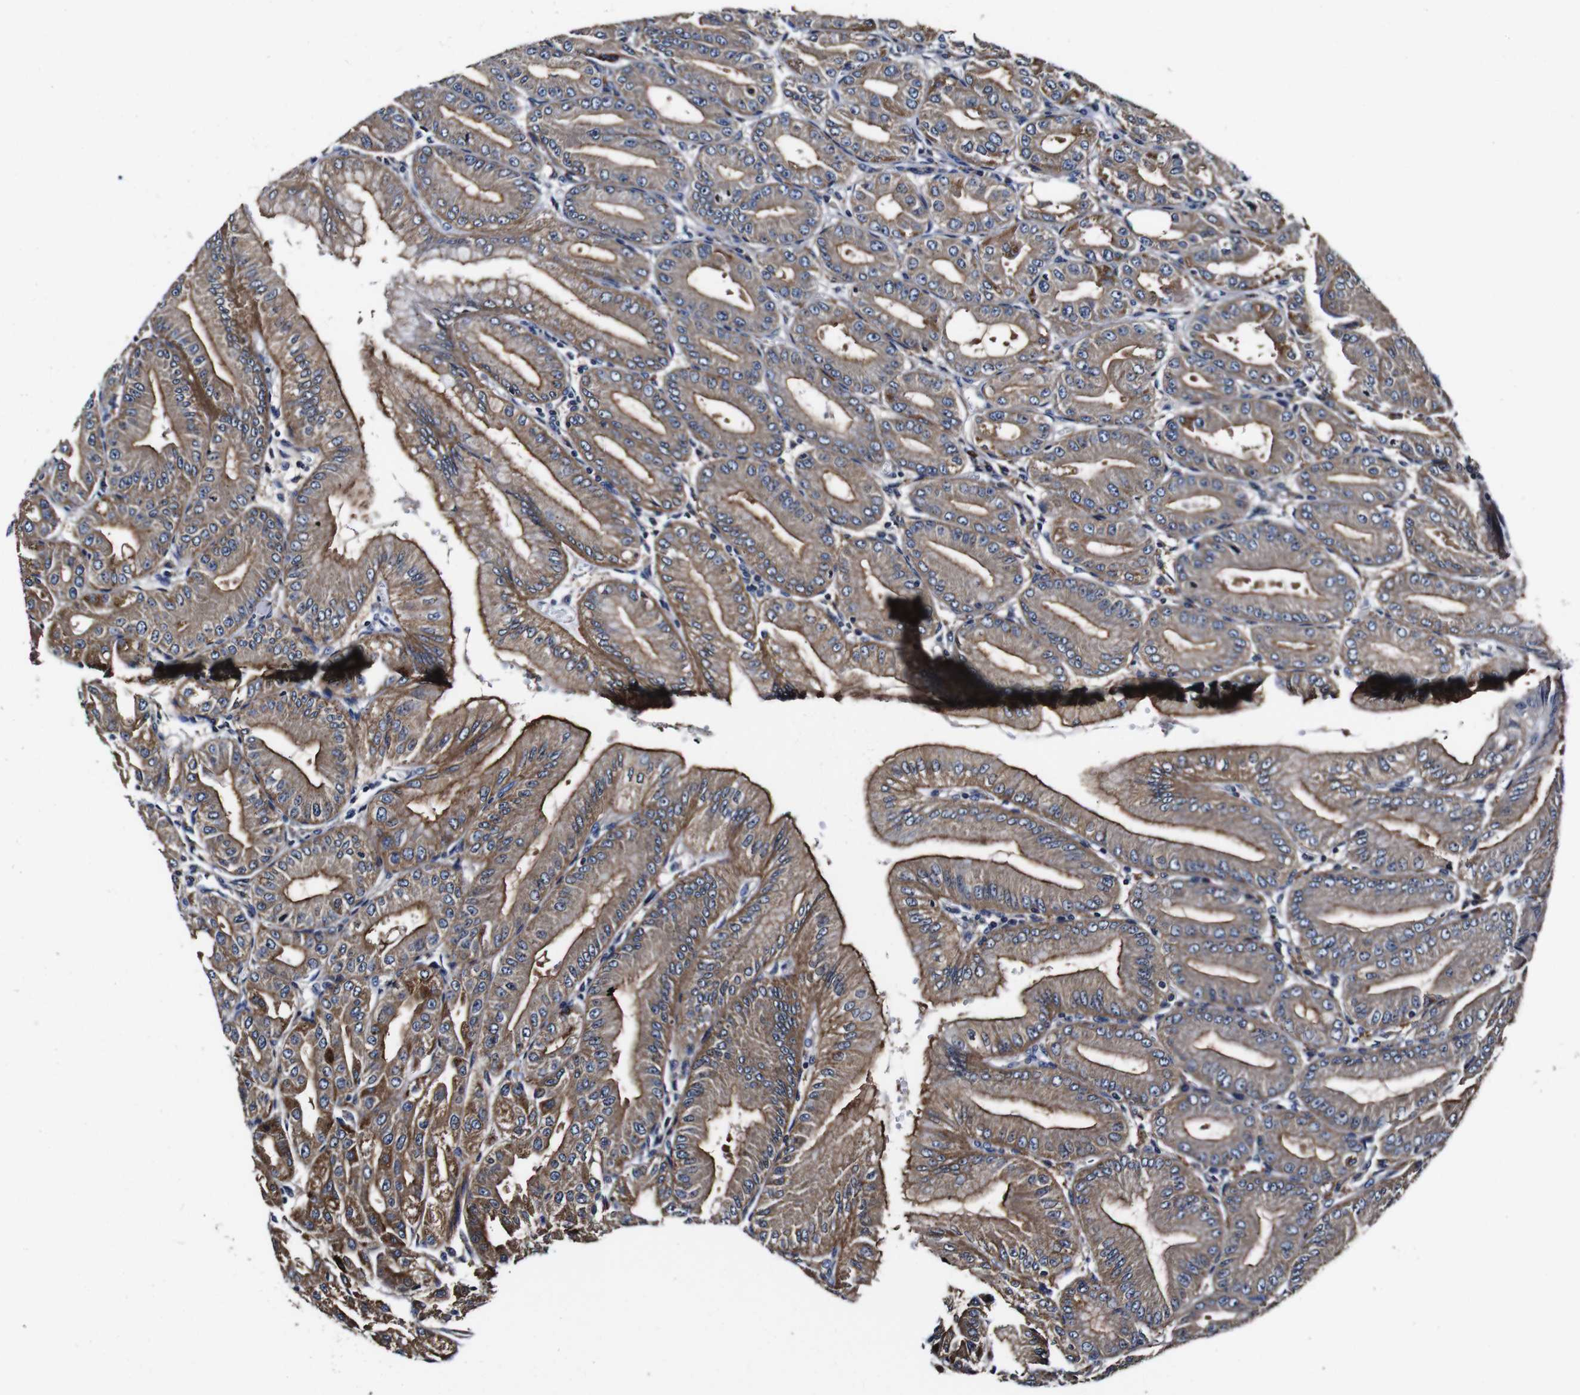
{"staining": {"intensity": "moderate", "quantity": ">75%", "location": "cytoplasmic/membranous"}, "tissue": "stomach", "cell_type": "Glandular cells", "image_type": "normal", "snomed": [{"axis": "morphology", "description": "Normal tissue, NOS"}, {"axis": "topography", "description": "Stomach, lower"}], "caption": "Stomach was stained to show a protein in brown. There is medium levels of moderate cytoplasmic/membranous positivity in about >75% of glandular cells. (Brightfield microscopy of DAB IHC at high magnification).", "gene": "PDCD6IP", "patient": {"sex": "male", "age": 71}}